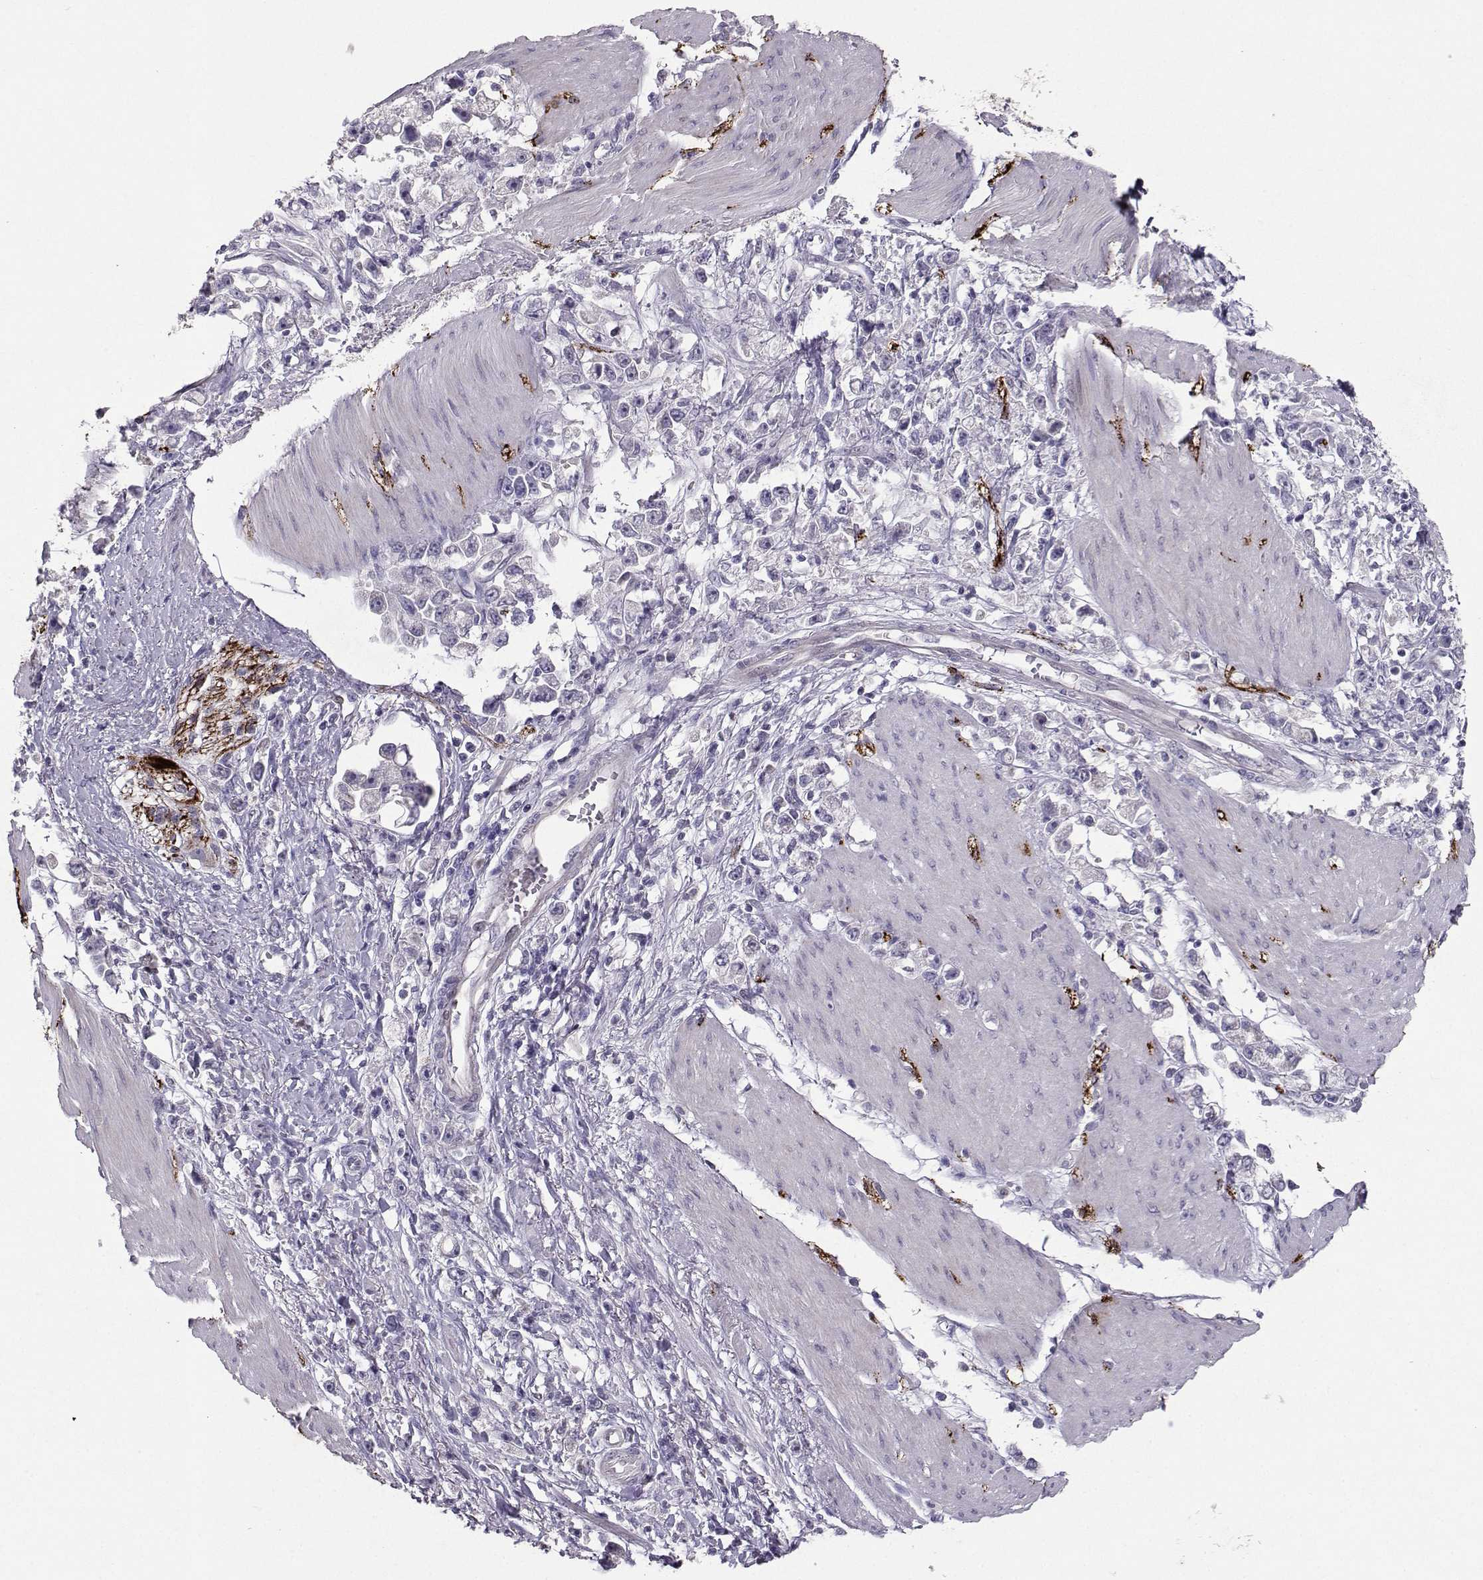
{"staining": {"intensity": "negative", "quantity": "none", "location": "none"}, "tissue": "stomach cancer", "cell_type": "Tumor cells", "image_type": "cancer", "snomed": [{"axis": "morphology", "description": "Adenocarcinoma, NOS"}, {"axis": "topography", "description": "Stomach"}], "caption": "High power microscopy image of an immunohistochemistry photomicrograph of stomach adenocarcinoma, revealing no significant expression in tumor cells.", "gene": "CARTPT", "patient": {"sex": "female", "age": 59}}